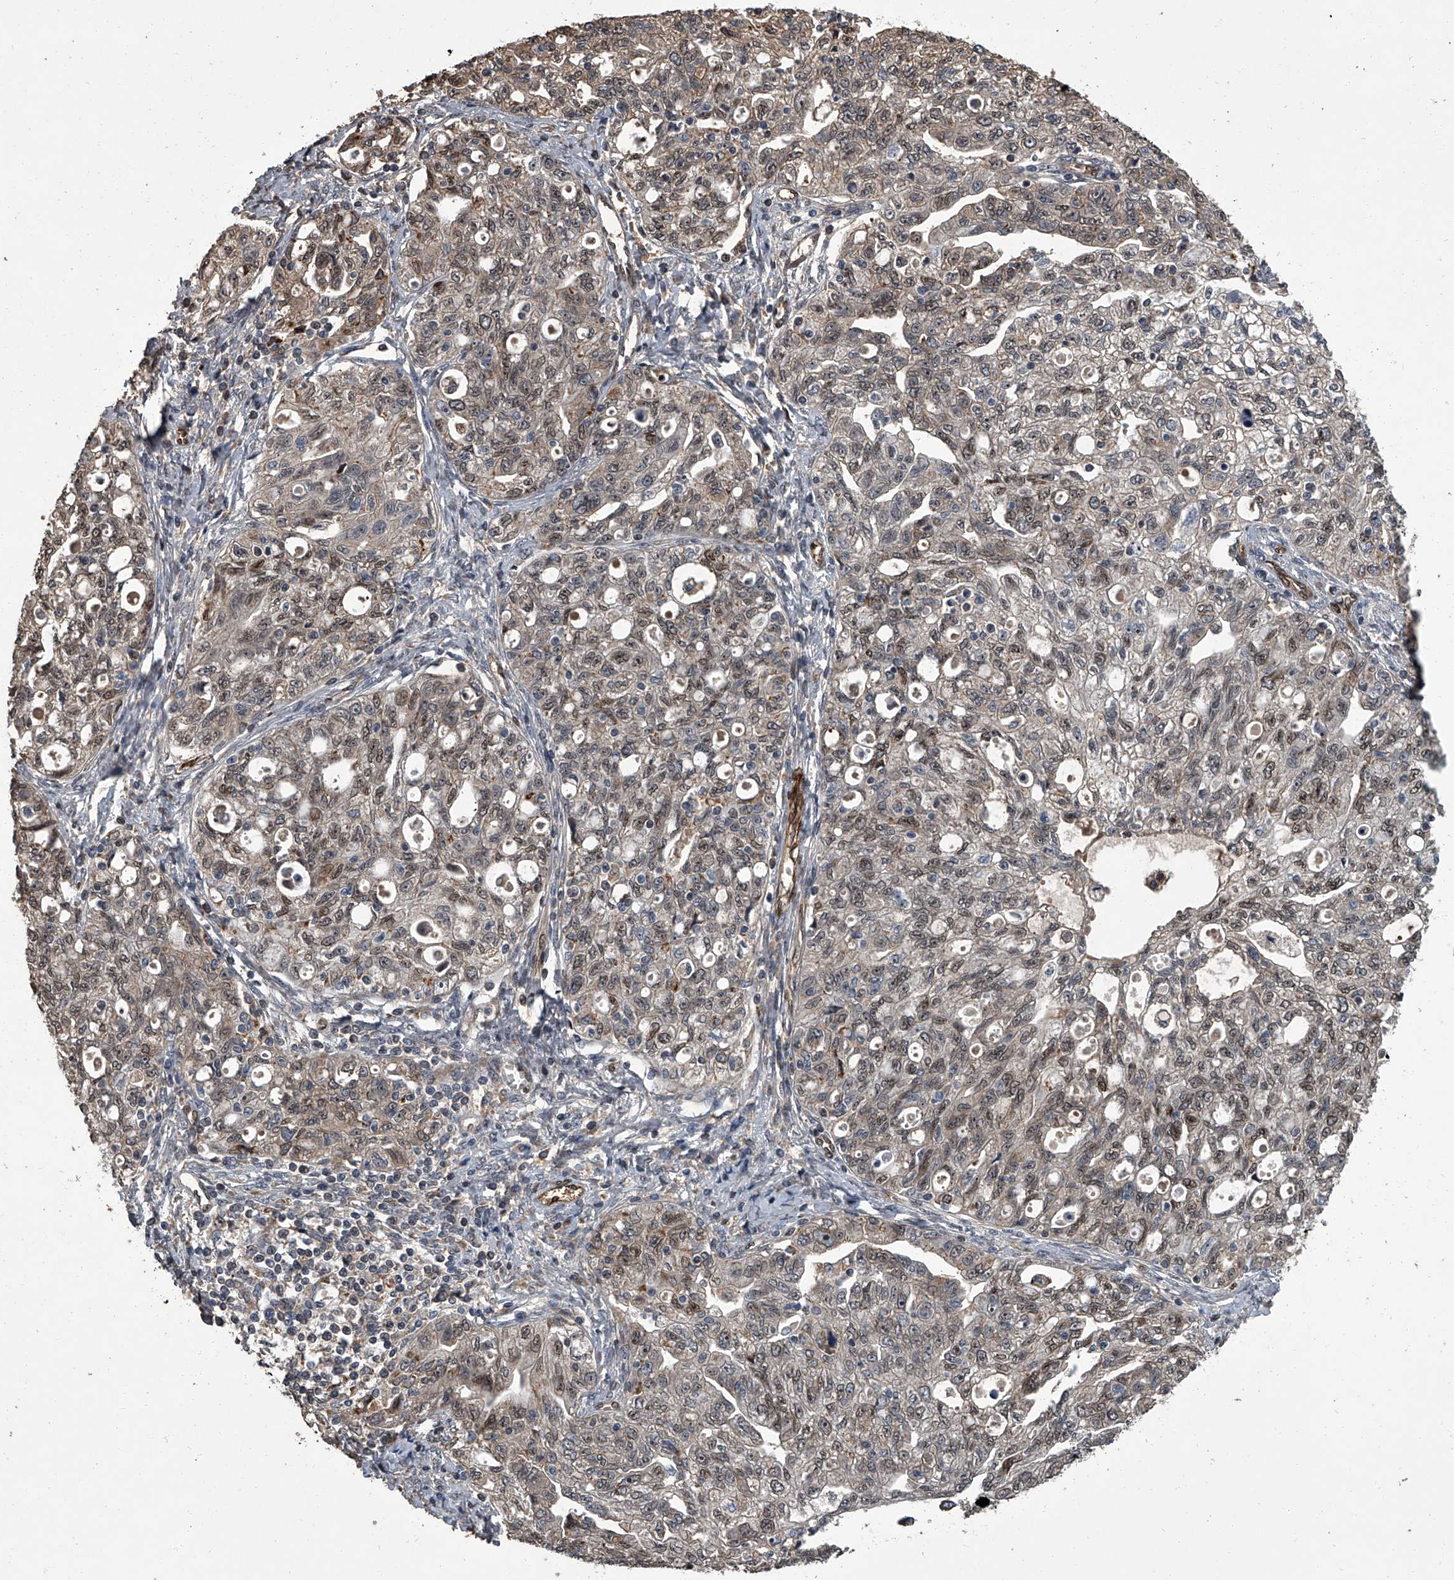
{"staining": {"intensity": "moderate", "quantity": ">75%", "location": "cytoplasmic/membranous,nuclear"}, "tissue": "ovarian cancer", "cell_type": "Tumor cells", "image_type": "cancer", "snomed": [{"axis": "morphology", "description": "Carcinoma, NOS"}, {"axis": "morphology", "description": "Cystadenocarcinoma, serous, NOS"}, {"axis": "topography", "description": "Ovary"}], "caption": "Serous cystadenocarcinoma (ovarian) stained with a brown dye displays moderate cytoplasmic/membranous and nuclear positive staining in about >75% of tumor cells.", "gene": "LRRC8C", "patient": {"sex": "female", "age": 69}}